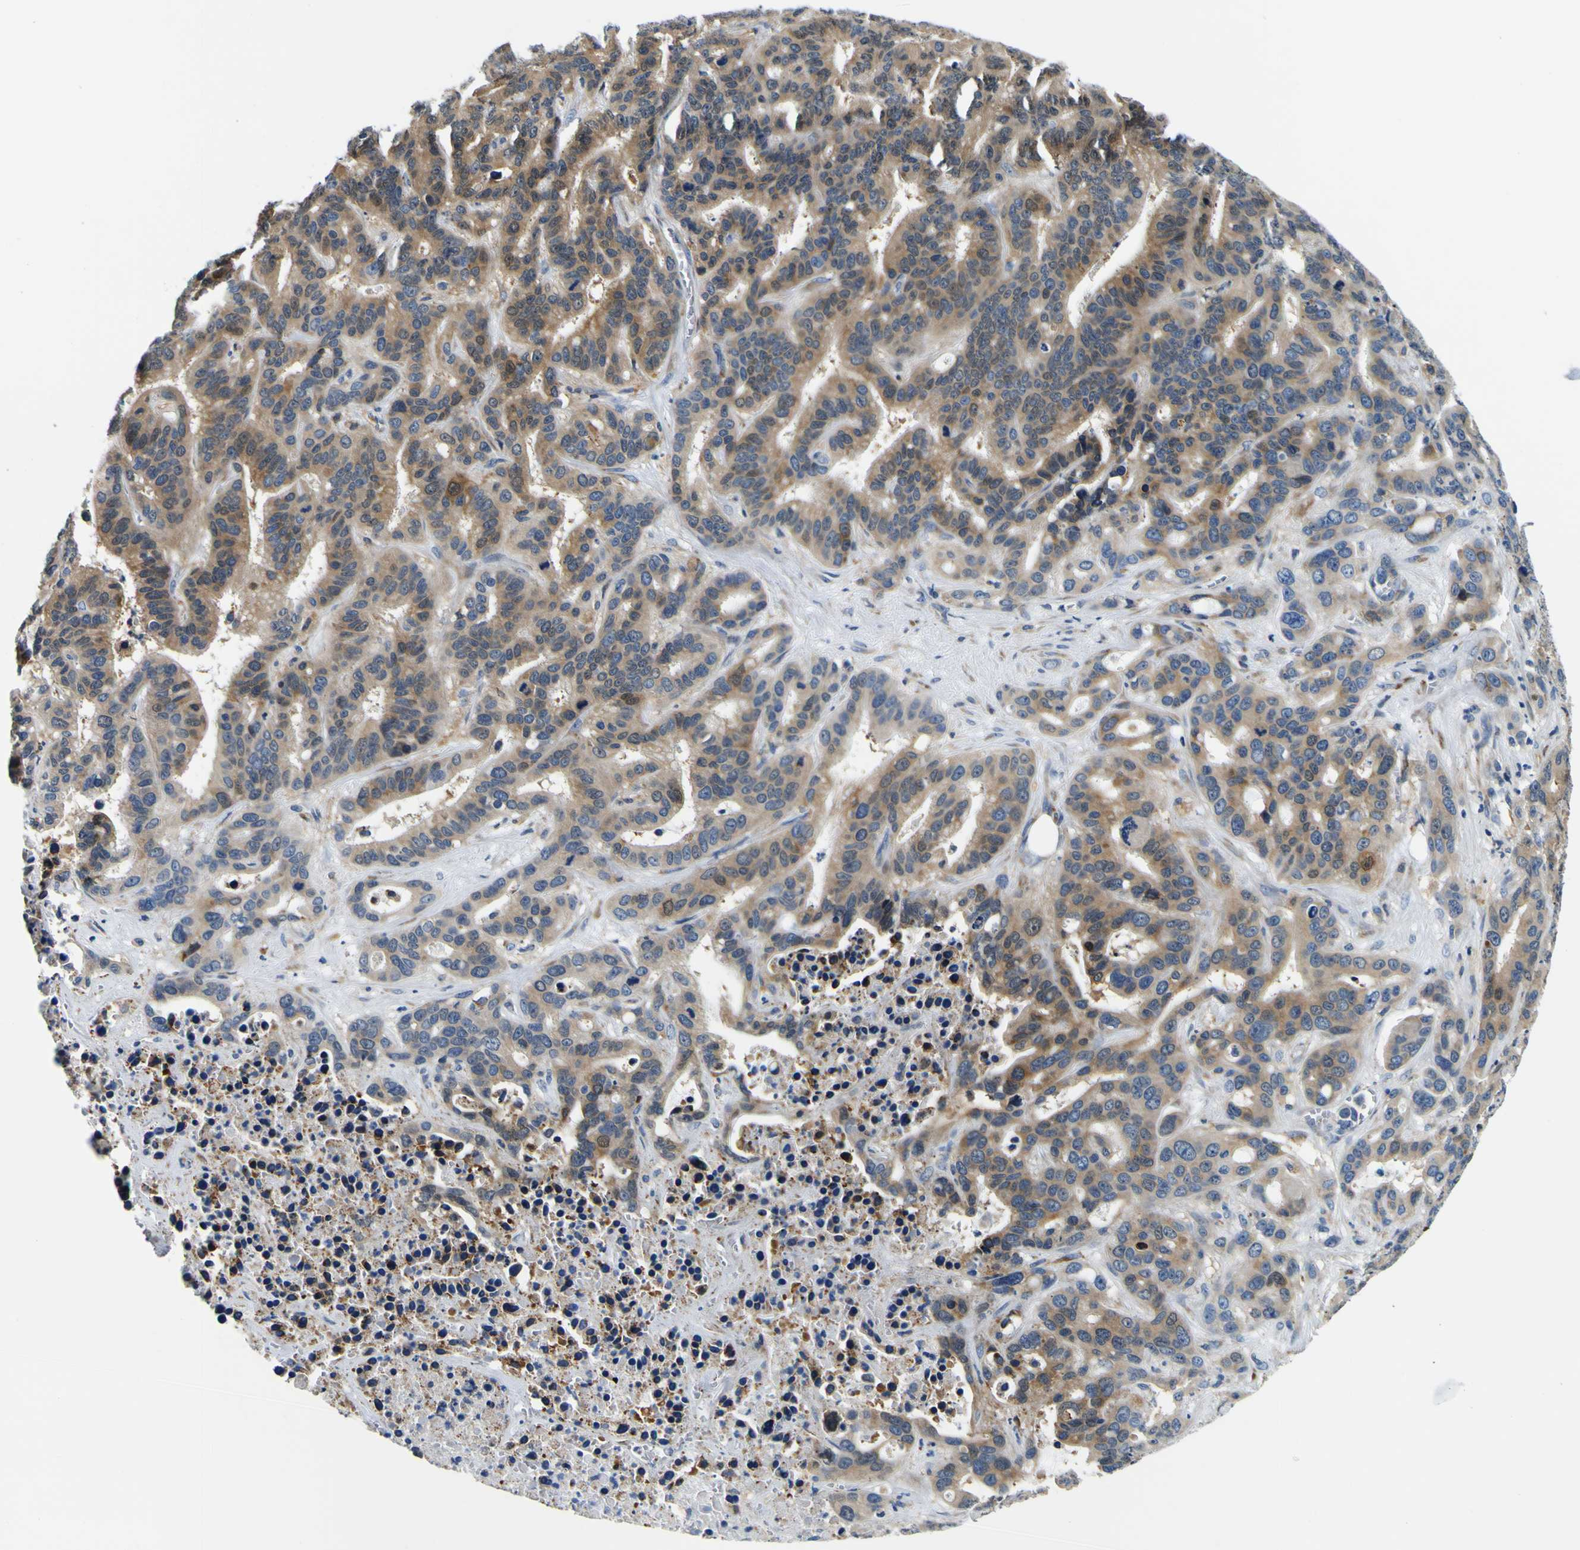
{"staining": {"intensity": "moderate", "quantity": ">75%", "location": "cytoplasmic/membranous"}, "tissue": "liver cancer", "cell_type": "Tumor cells", "image_type": "cancer", "snomed": [{"axis": "morphology", "description": "Cholangiocarcinoma"}, {"axis": "topography", "description": "Liver"}], "caption": "Liver cancer was stained to show a protein in brown. There is medium levels of moderate cytoplasmic/membranous expression in about >75% of tumor cells. The protein is shown in brown color, while the nuclei are stained blue.", "gene": "NLRP3", "patient": {"sex": "female", "age": 65}}